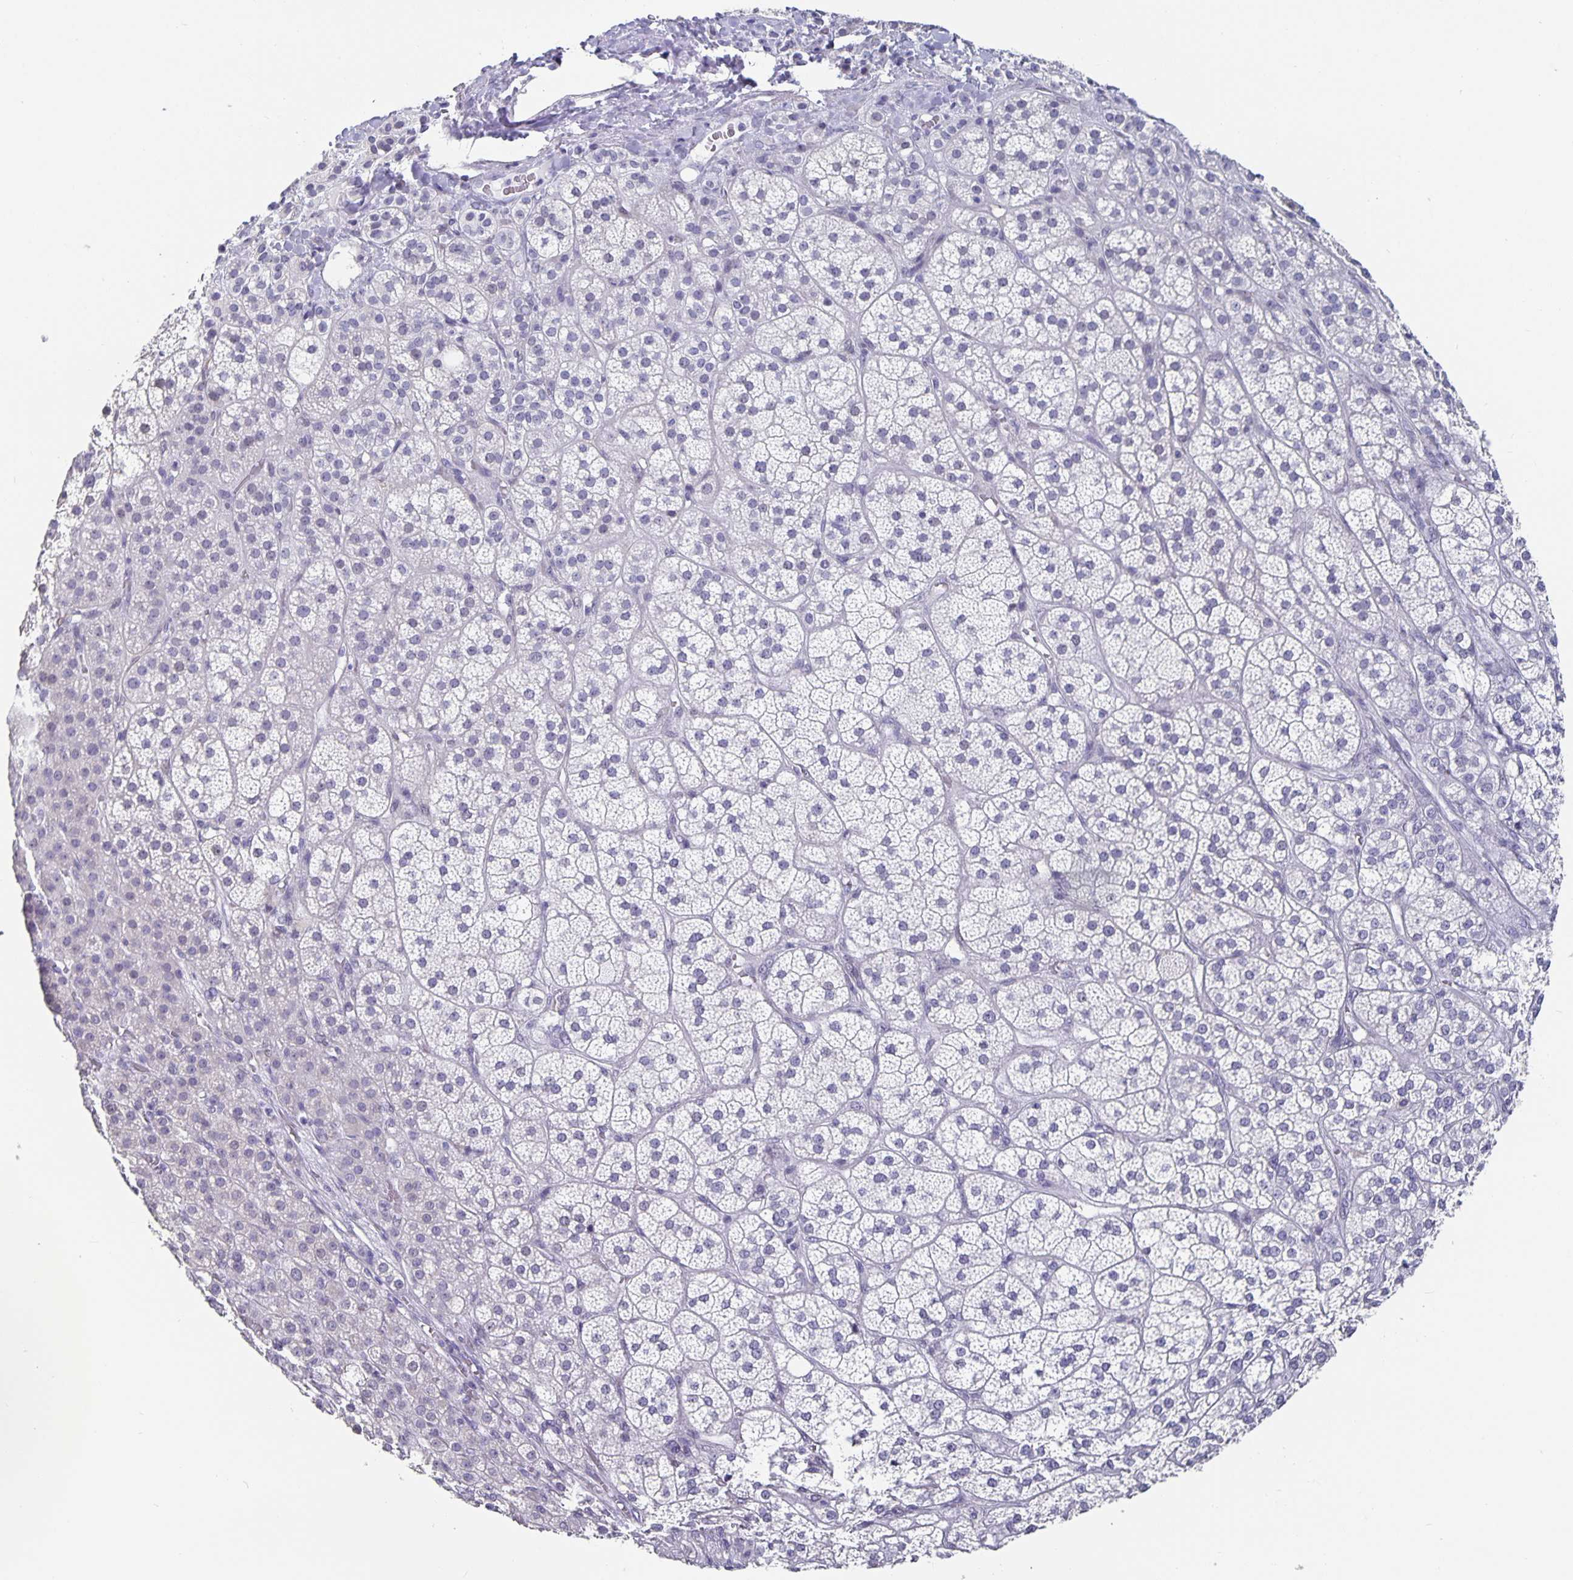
{"staining": {"intensity": "negative", "quantity": "none", "location": "none"}, "tissue": "adrenal gland", "cell_type": "Glandular cells", "image_type": "normal", "snomed": [{"axis": "morphology", "description": "Normal tissue, NOS"}, {"axis": "topography", "description": "Adrenal gland"}], "caption": "Immunohistochemistry micrograph of unremarkable adrenal gland stained for a protein (brown), which shows no staining in glandular cells.", "gene": "OLIG2", "patient": {"sex": "female", "age": 60}}